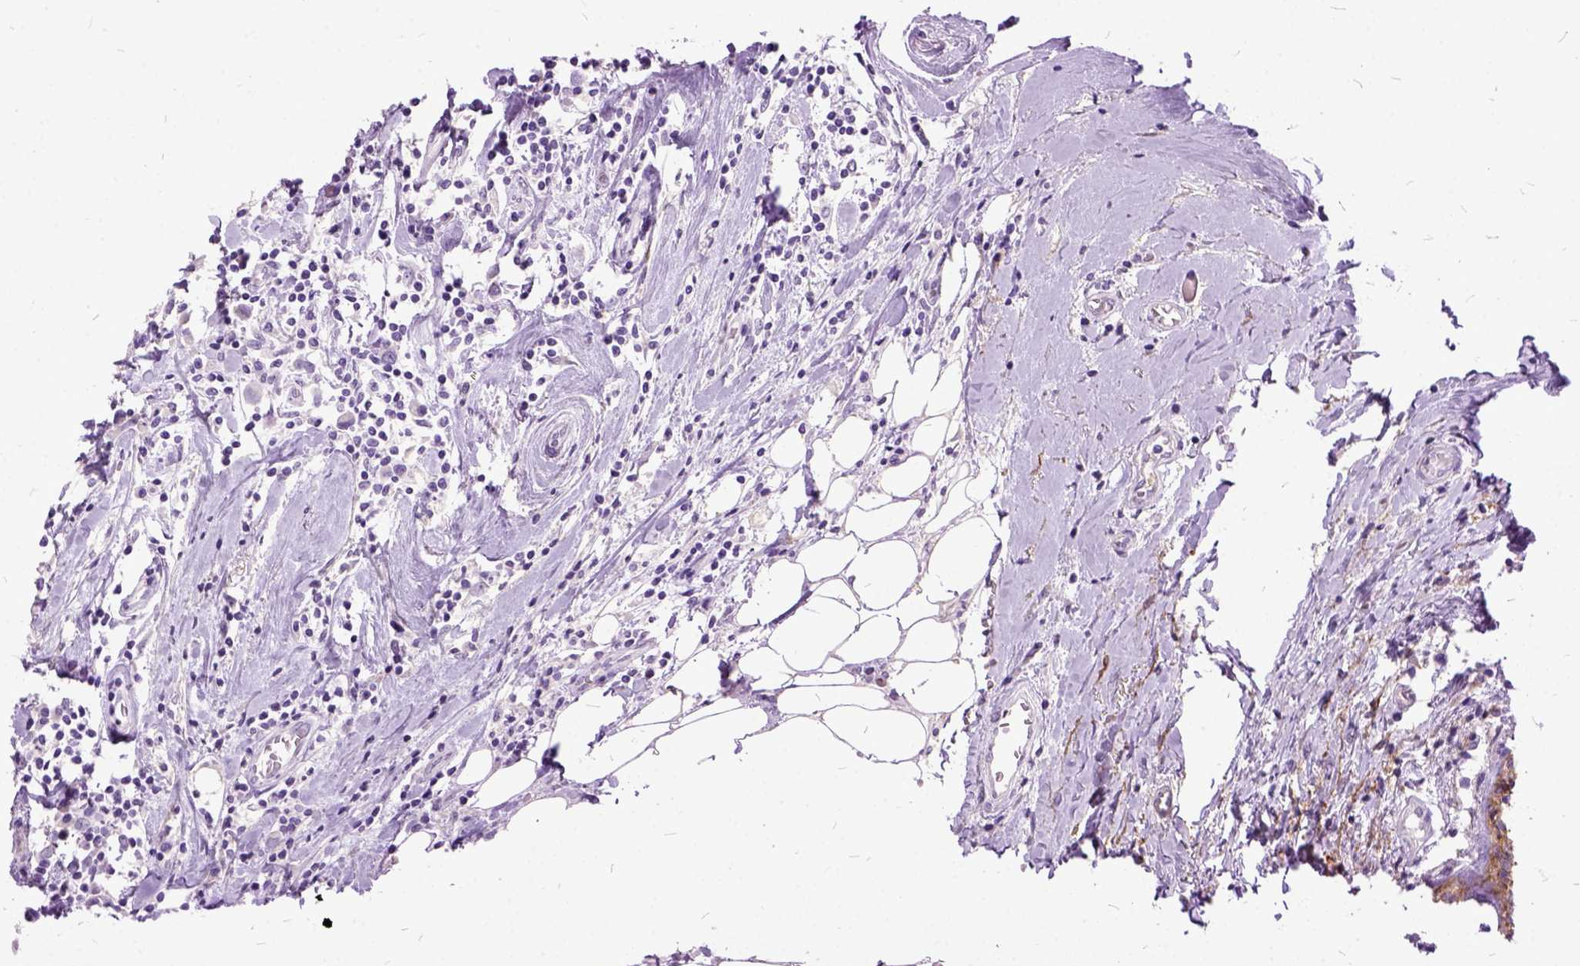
{"staining": {"intensity": "negative", "quantity": "none", "location": "none"}, "tissue": "breast cancer", "cell_type": "Tumor cells", "image_type": "cancer", "snomed": [{"axis": "morphology", "description": "Duct carcinoma"}, {"axis": "topography", "description": "Breast"}], "caption": "This histopathology image is of breast cancer (invasive ductal carcinoma) stained with immunohistochemistry (IHC) to label a protein in brown with the nuclei are counter-stained blue. There is no expression in tumor cells.", "gene": "MME", "patient": {"sex": "female", "age": 61}}